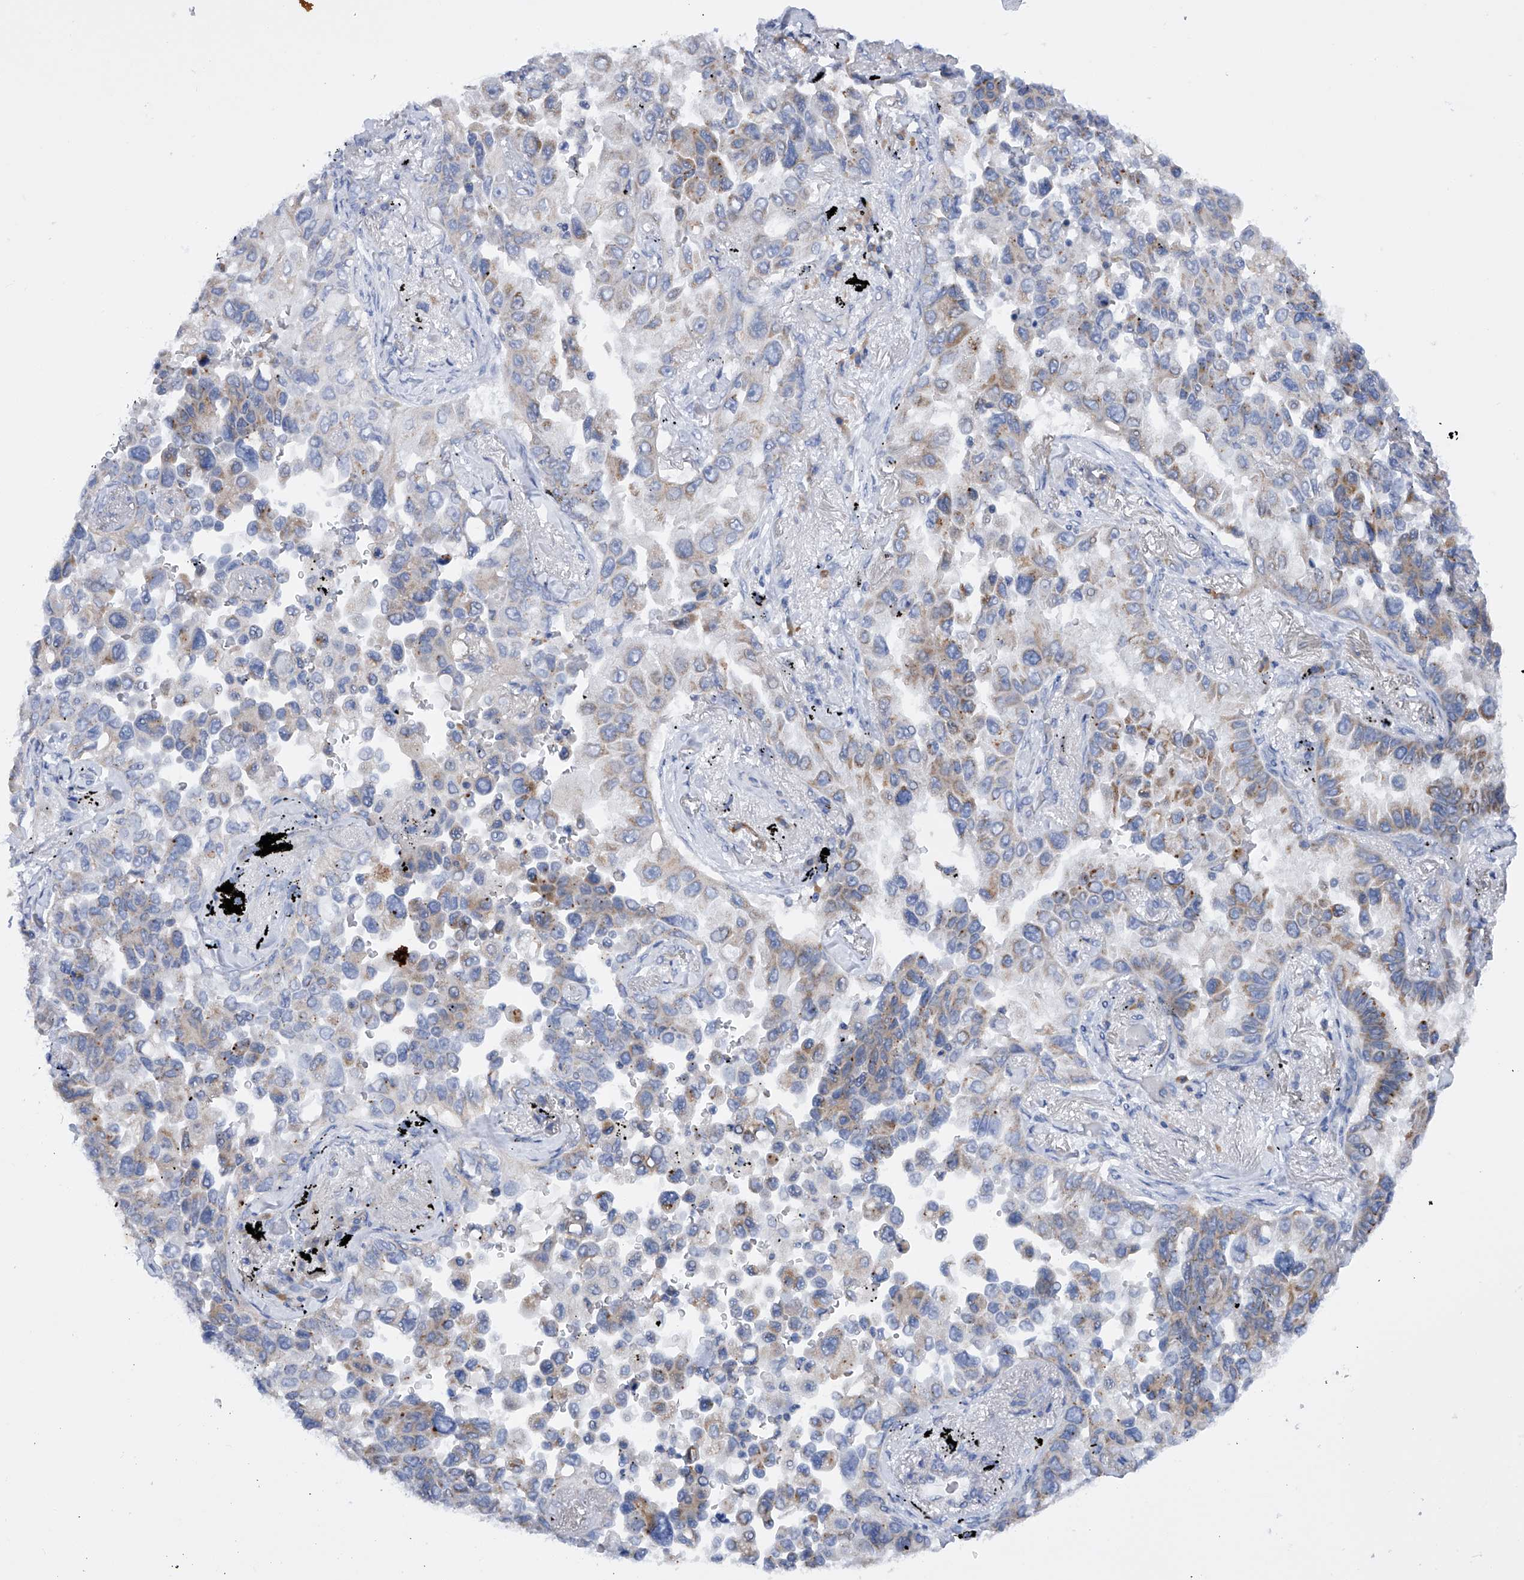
{"staining": {"intensity": "moderate", "quantity": "<25%", "location": "cytoplasmic/membranous"}, "tissue": "lung cancer", "cell_type": "Tumor cells", "image_type": "cancer", "snomed": [{"axis": "morphology", "description": "Adenocarcinoma, NOS"}, {"axis": "topography", "description": "Lung"}], "caption": "A histopathology image showing moderate cytoplasmic/membranous staining in approximately <25% of tumor cells in lung cancer (adenocarcinoma), as visualized by brown immunohistochemical staining.", "gene": "MLYCD", "patient": {"sex": "female", "age": 67}}